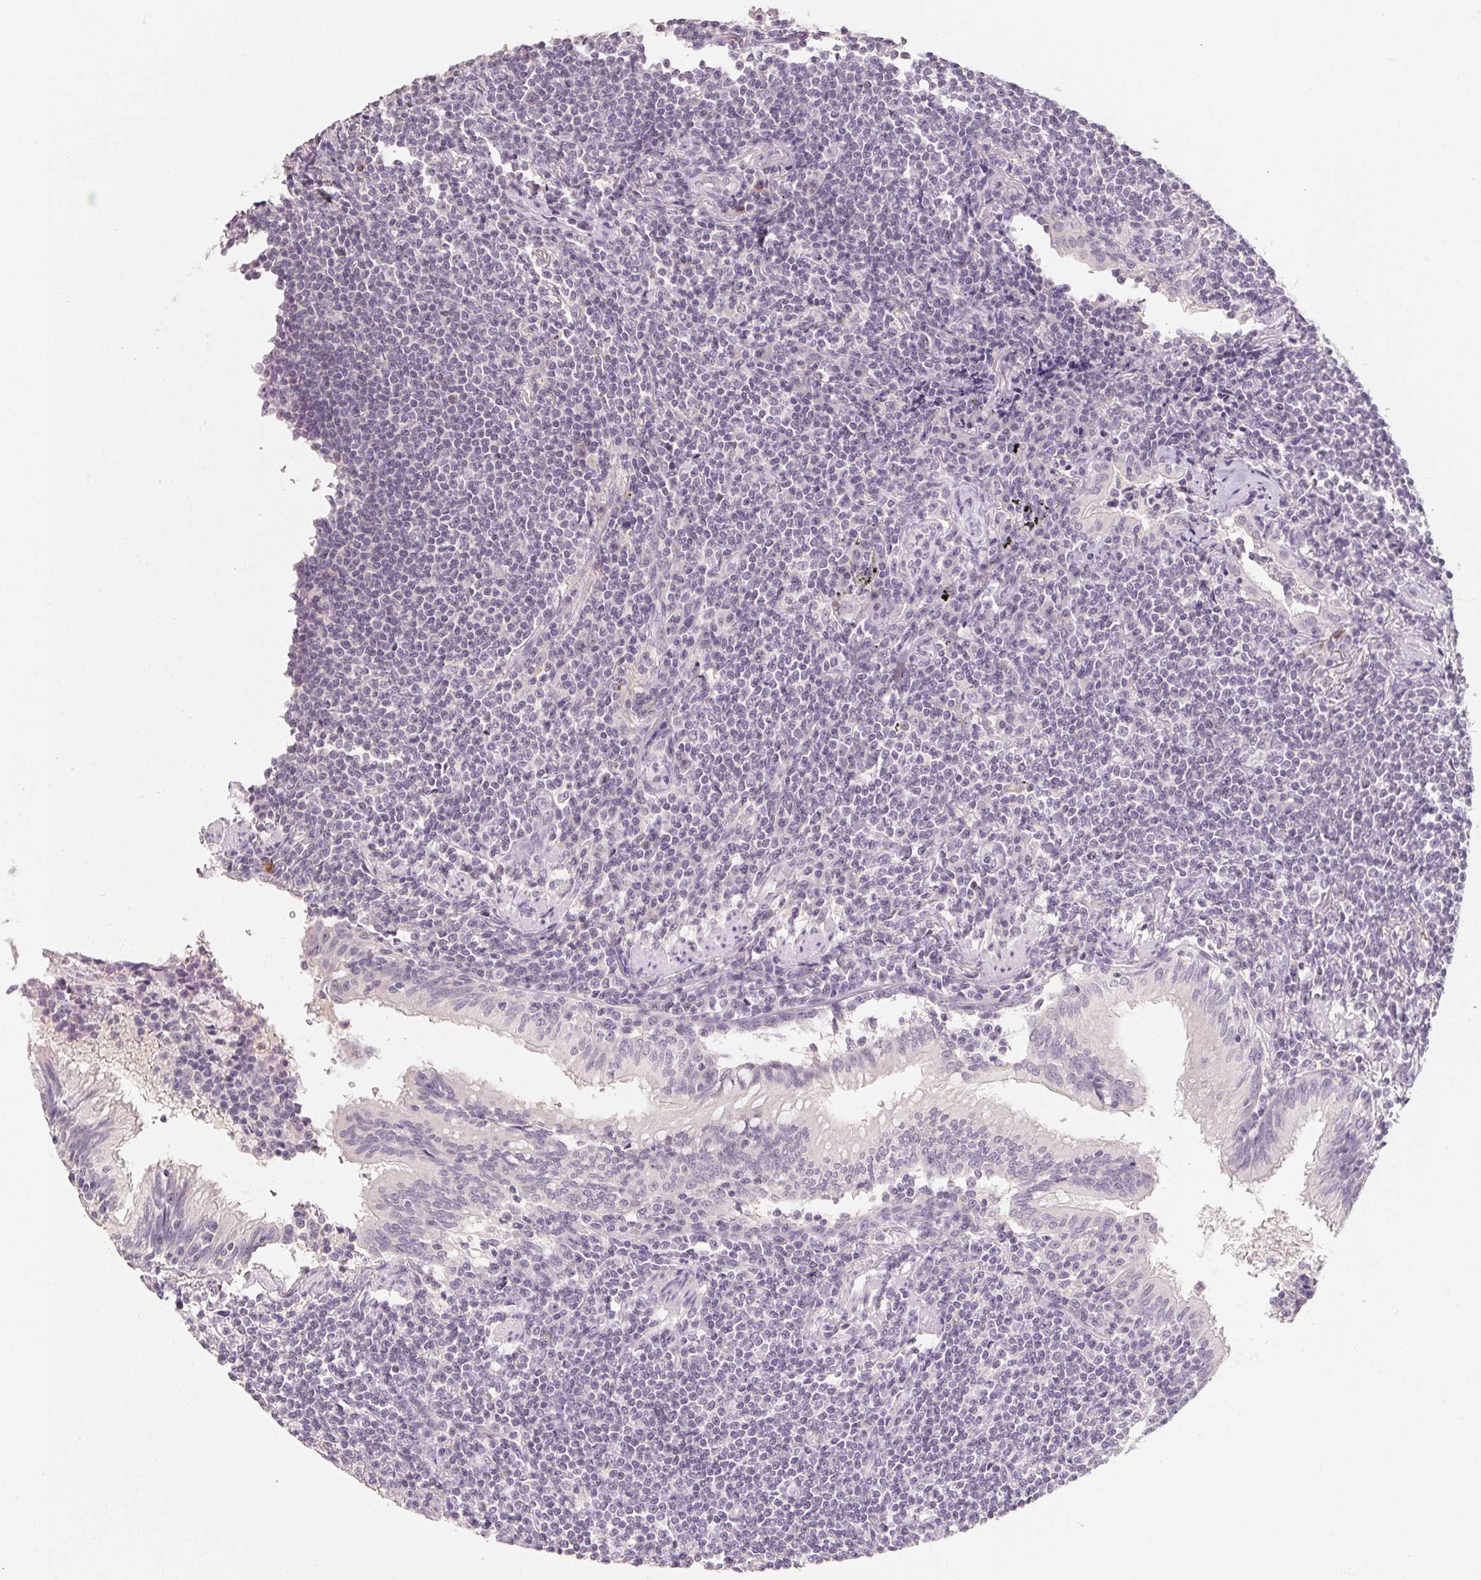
{"staining": {"intensity": "negative", "quantity": "none", "location": "none"}, "tissue": "lymphoma", "cell_type": "Tumor cells", "image_type": "cancer", "snomed": [{"axis": "morphology", "description": "Malignant lymphoma, non-Hodgkin's type, Low grade"}, {"axis": "topography", "description": "Lung"}], "caption": "Immunohistochemistry histopathology image of neoplastic tissue: low-grade malignant lymphoma, non-Hodgkin's type stained with DAB (3,3'-diaminobenzidine) exhibits no significant protein positivity in tumor cells.", "gene": "CAPZA3", "patient": {"sex": "female", "age": 71}}